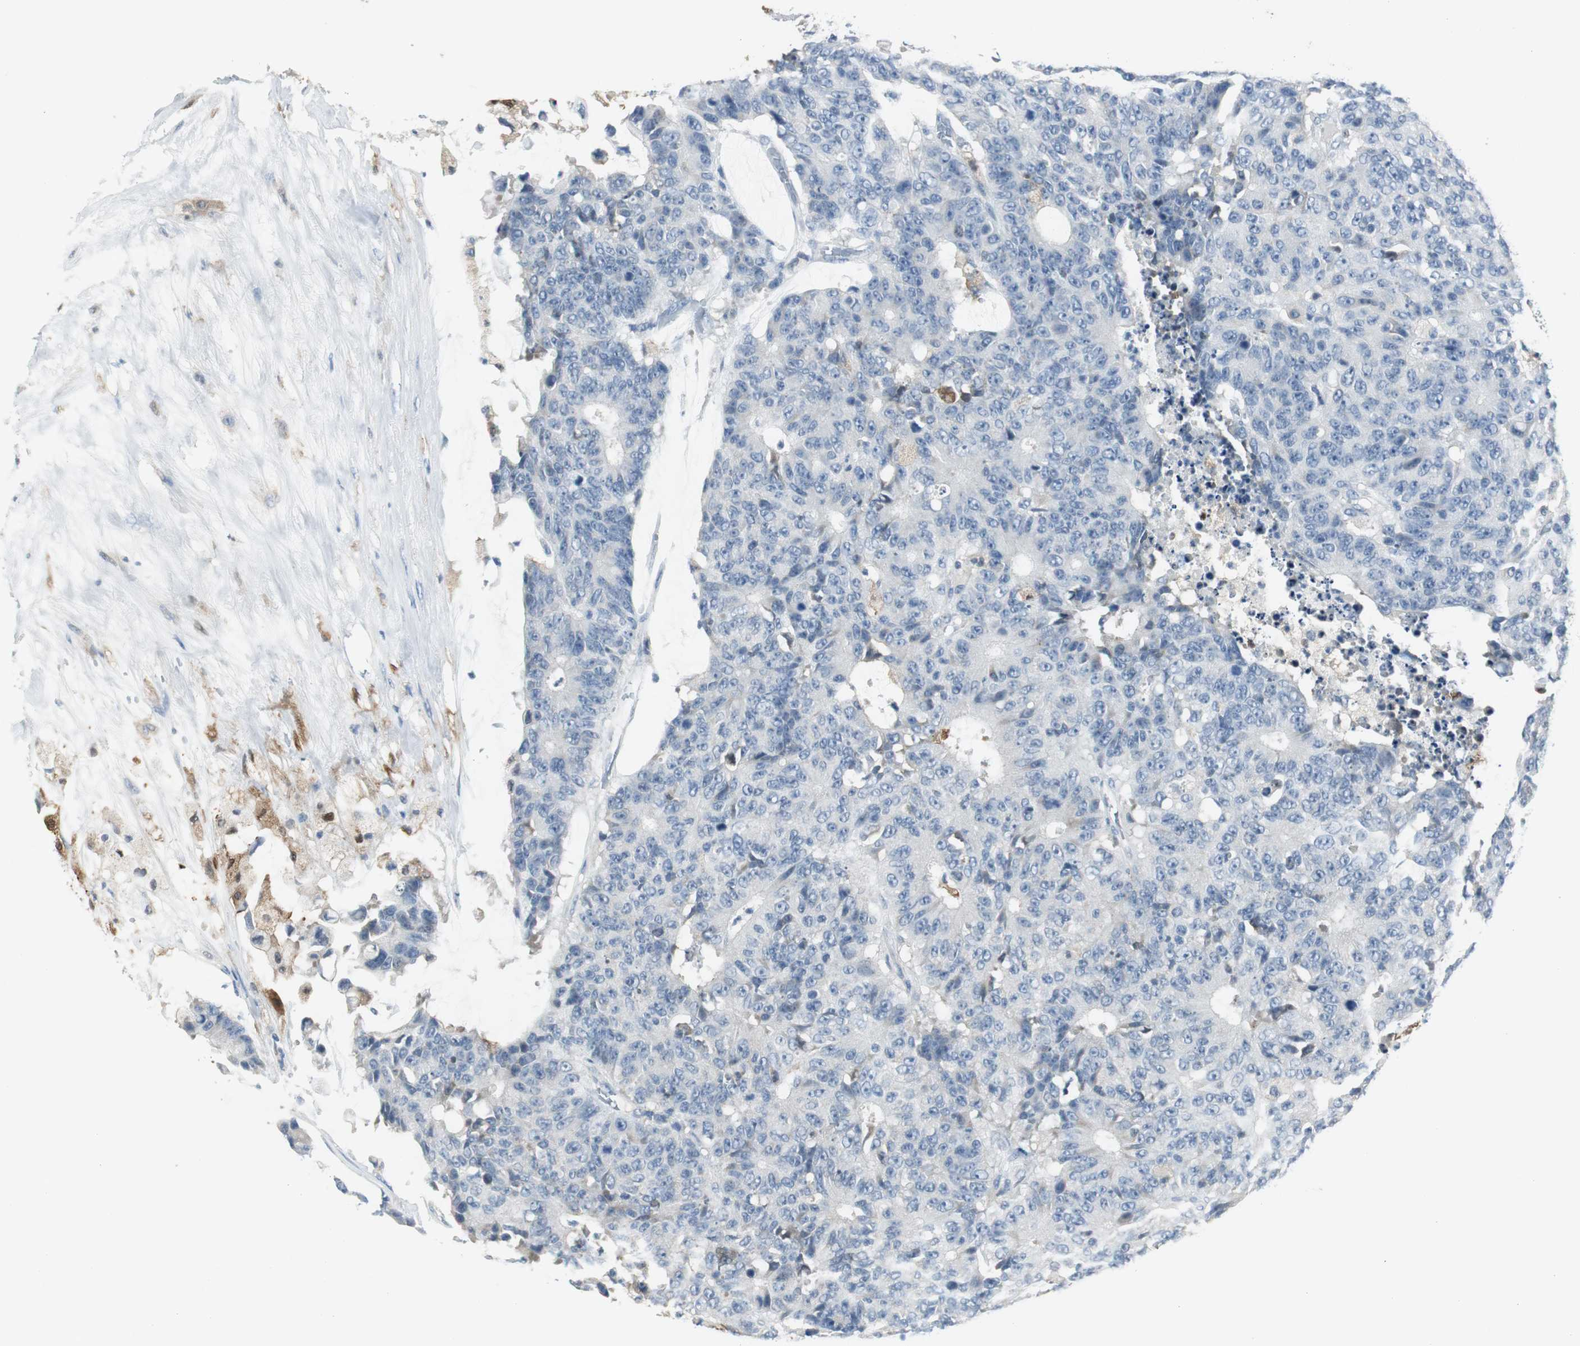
{"staining": {"intensity": "negative", "quantity": "none", "location": "none"}, "tissue": "colorectal cancer", "cell_type": "Tumor cells", "image_type": "cancer", "snomed": [{"axis": "morphology", "description": "Adenocarcinoma, NOS"}, {"axis": "topography", "description": "Colon"}], "caption": "DAB (3,3'-diaminobenzidine) immunohistochemical staining of human colorectal cancer demonstrates no significant positivity in tumor cells.", "gene": "MSTO1", "patient": {"sex": "female", "age": 86}}